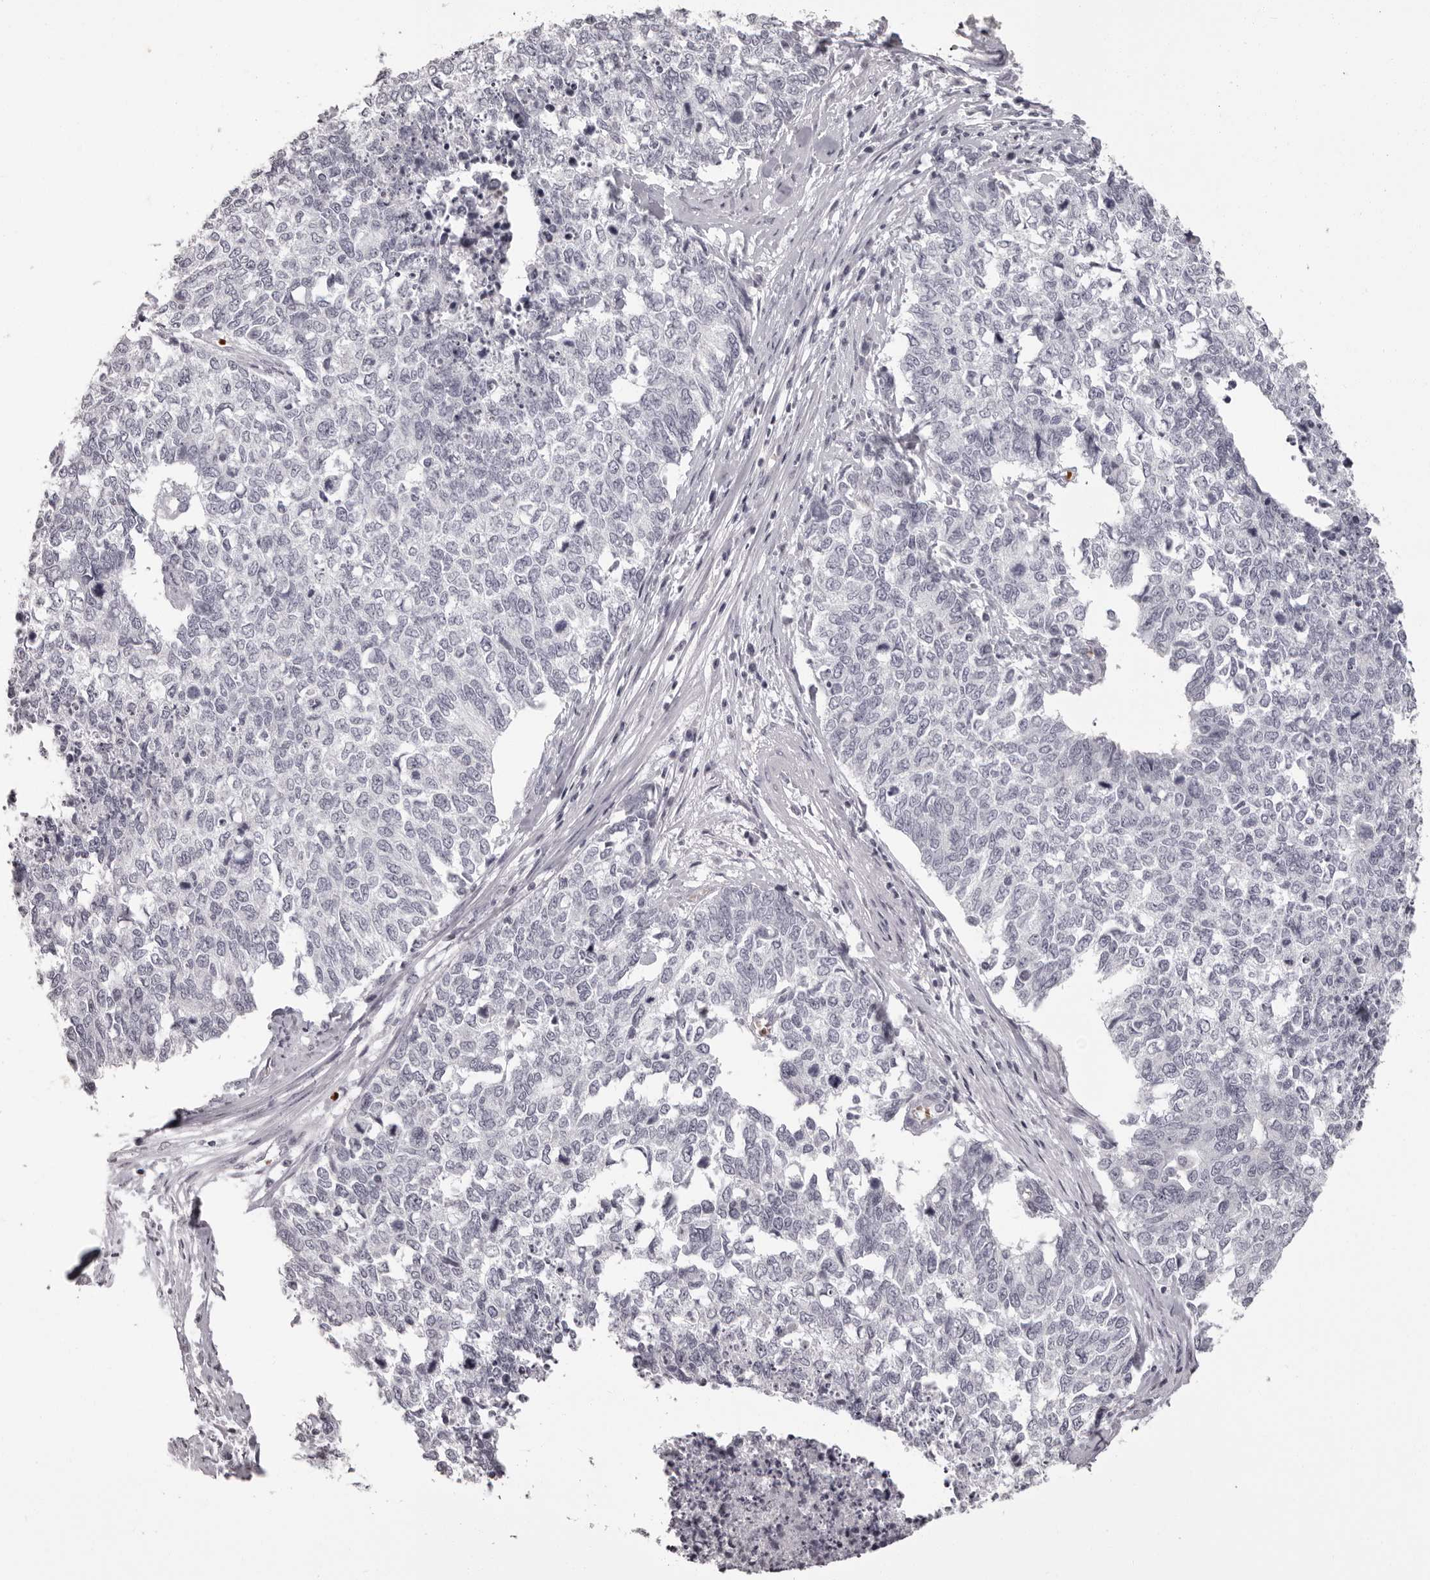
{"staining": {"intensity": "negative", "quantity": "none", "location": "none"}, "tissue": "cervical cancer", "cell_type": "Tumor cells", "image_type": "cancer", "snomed": [{"axis": "morphology", "description": "Squamous cell carcinoma, NOS"}, {"axis": "topography", "description": "Cervix"}], "caption": "Cervical squamous cell carcinoma stained for a protein using IHC reveals no staining tumor cells.", "gene": "C8orf74", "patient": {"sex": "female", "age": 63}}